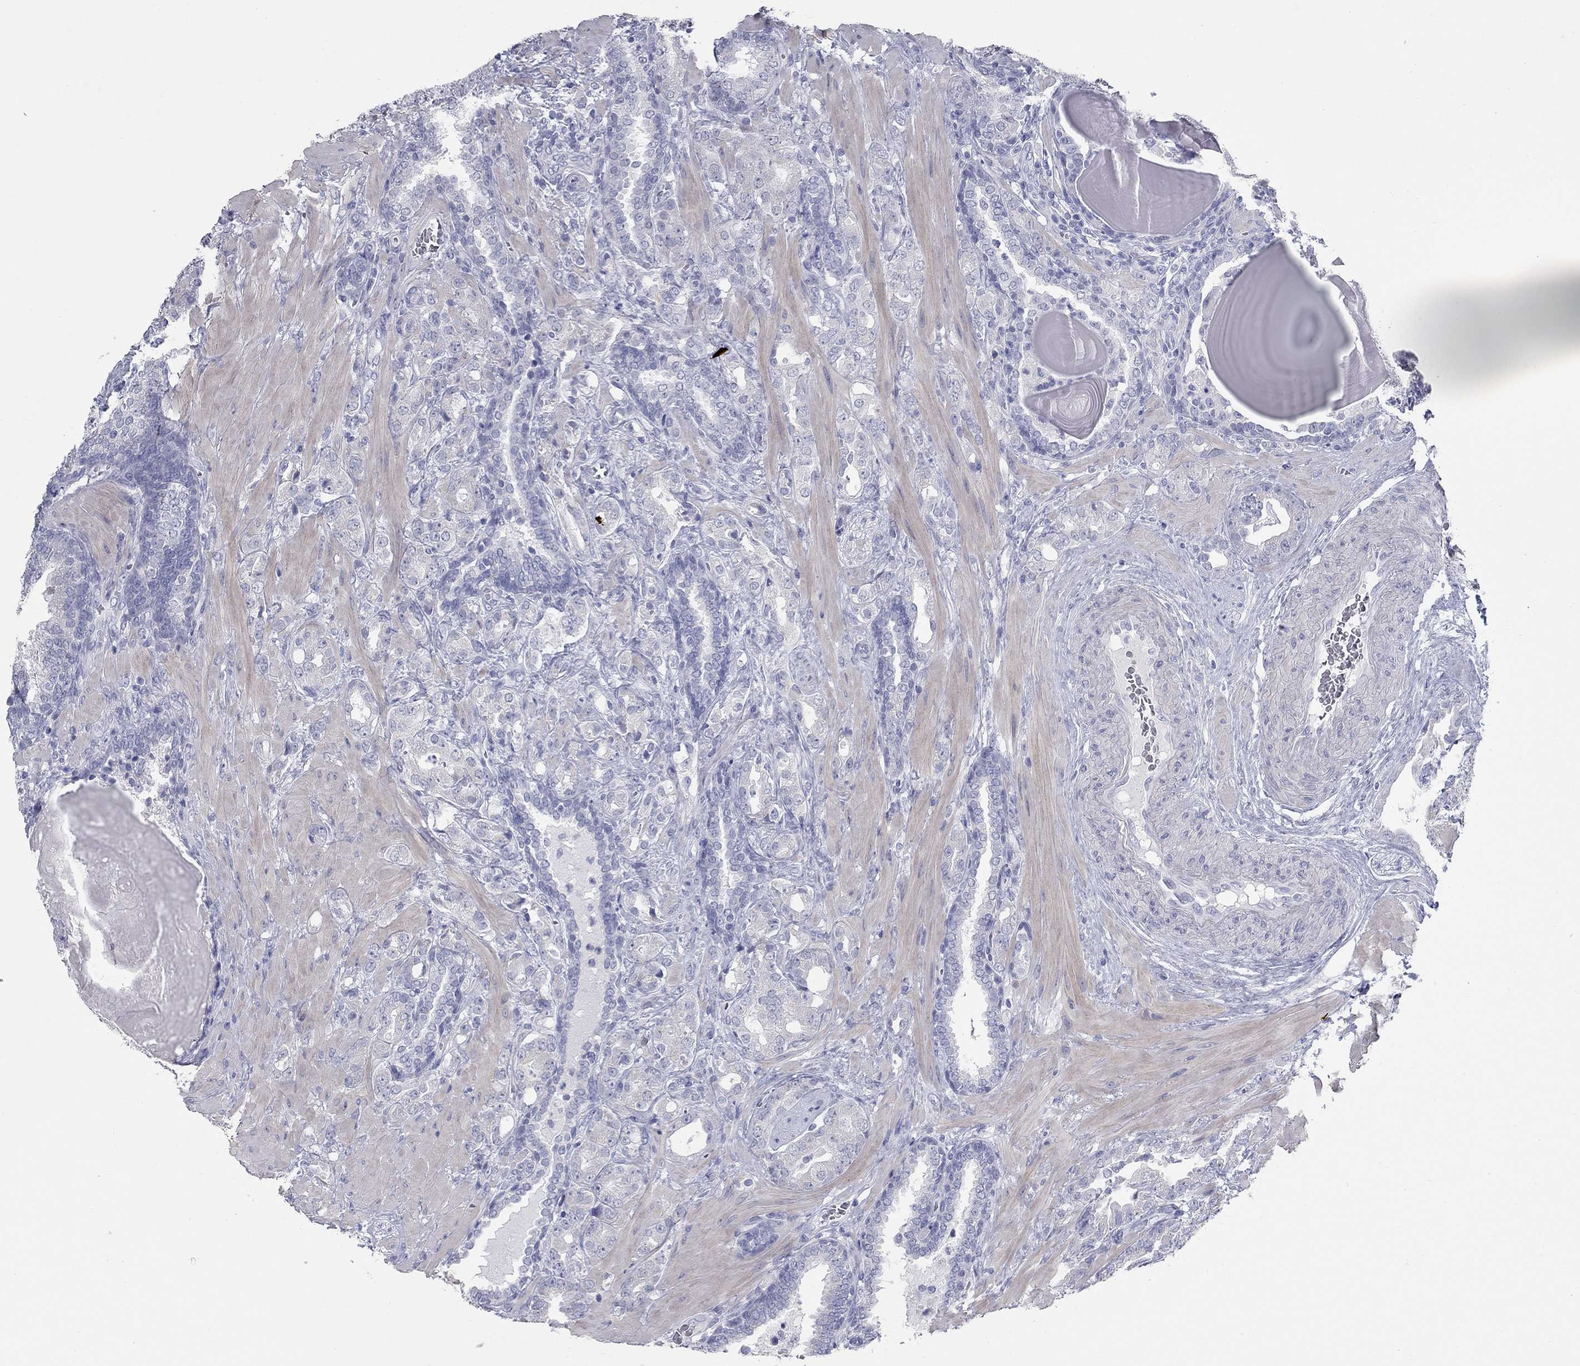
{"staining": {"intensity": "negative", "quantity": "none", "location": "none"}, "tissue": "prostate cancer", "cell_type": "Tumor cells", "image_type": "cancer", "snomed": [{"axis": "morphology", "description": "Adenocarcinoma, NOS"}, {"axis": "topography", "description": "Prostate"}], "caption": "Immunohistochemical staining of prostate adenocarcinoma demonstrates no significant positivity in tumor cells.", "gene": "KIRREL2", "patient": {"sex": "male", "age": 57}}